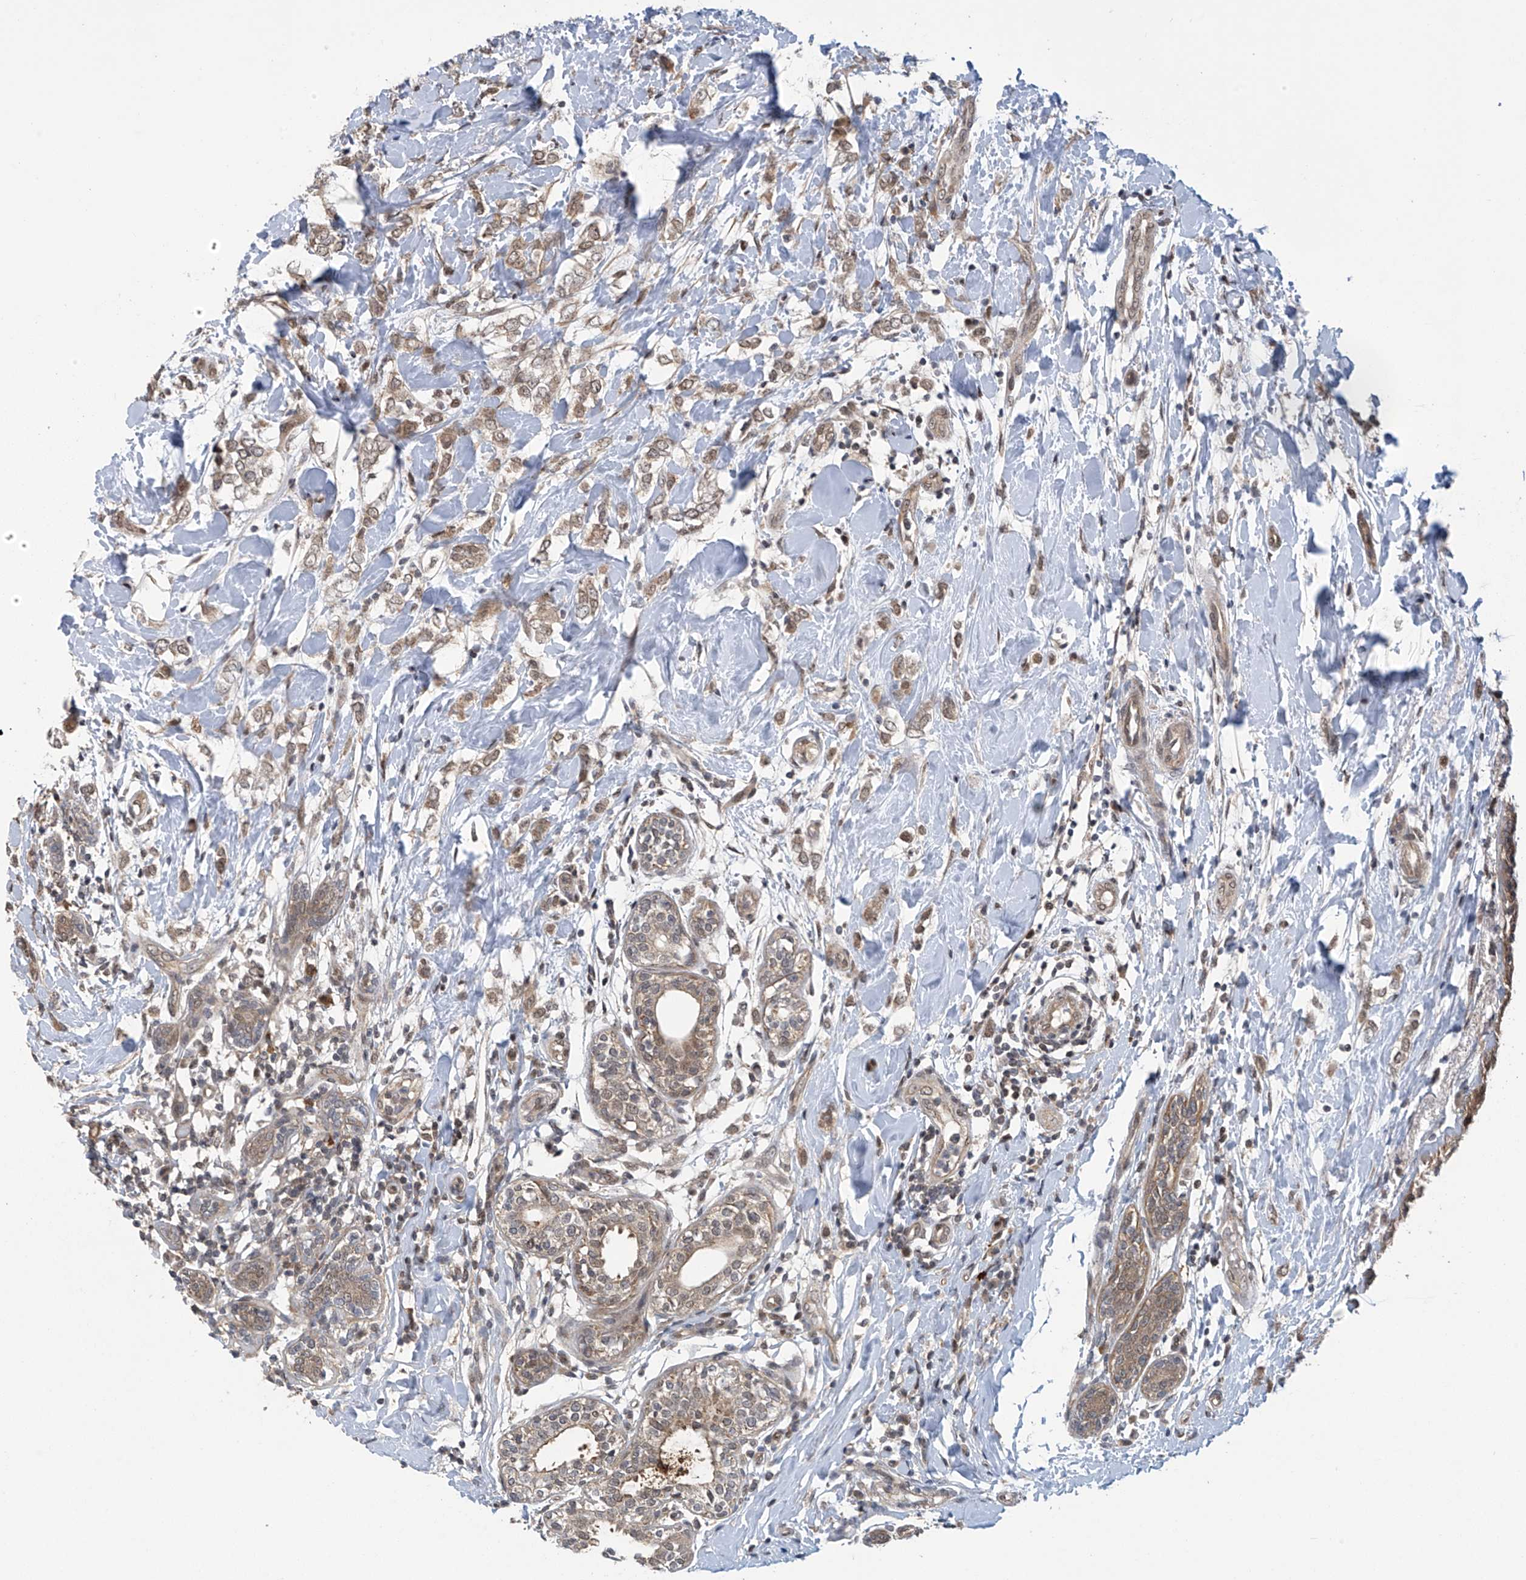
{"staining": {"intensity": "moderate", "quantity": ">75%", "location": "cytoplasmic/membranous"}, "tissue": "breast cancer", "cell_type": "Tumor cells", "image_type": "cancer", "snomed": [{"axis": "morphology", "description": "Normal tissue, NOS"}, {"axis": "morphology", "description": "Lobular carcinoma"}, {"axis": "topography", "description": "Breast"}], "caption": "Moderate cytoplasmic/membranous expression is identified in approximately >75% of tumor cells in lobular carcinoma (breast).", "gene": "ABHD13", "patient": {"sex": "female", "age": 47}}